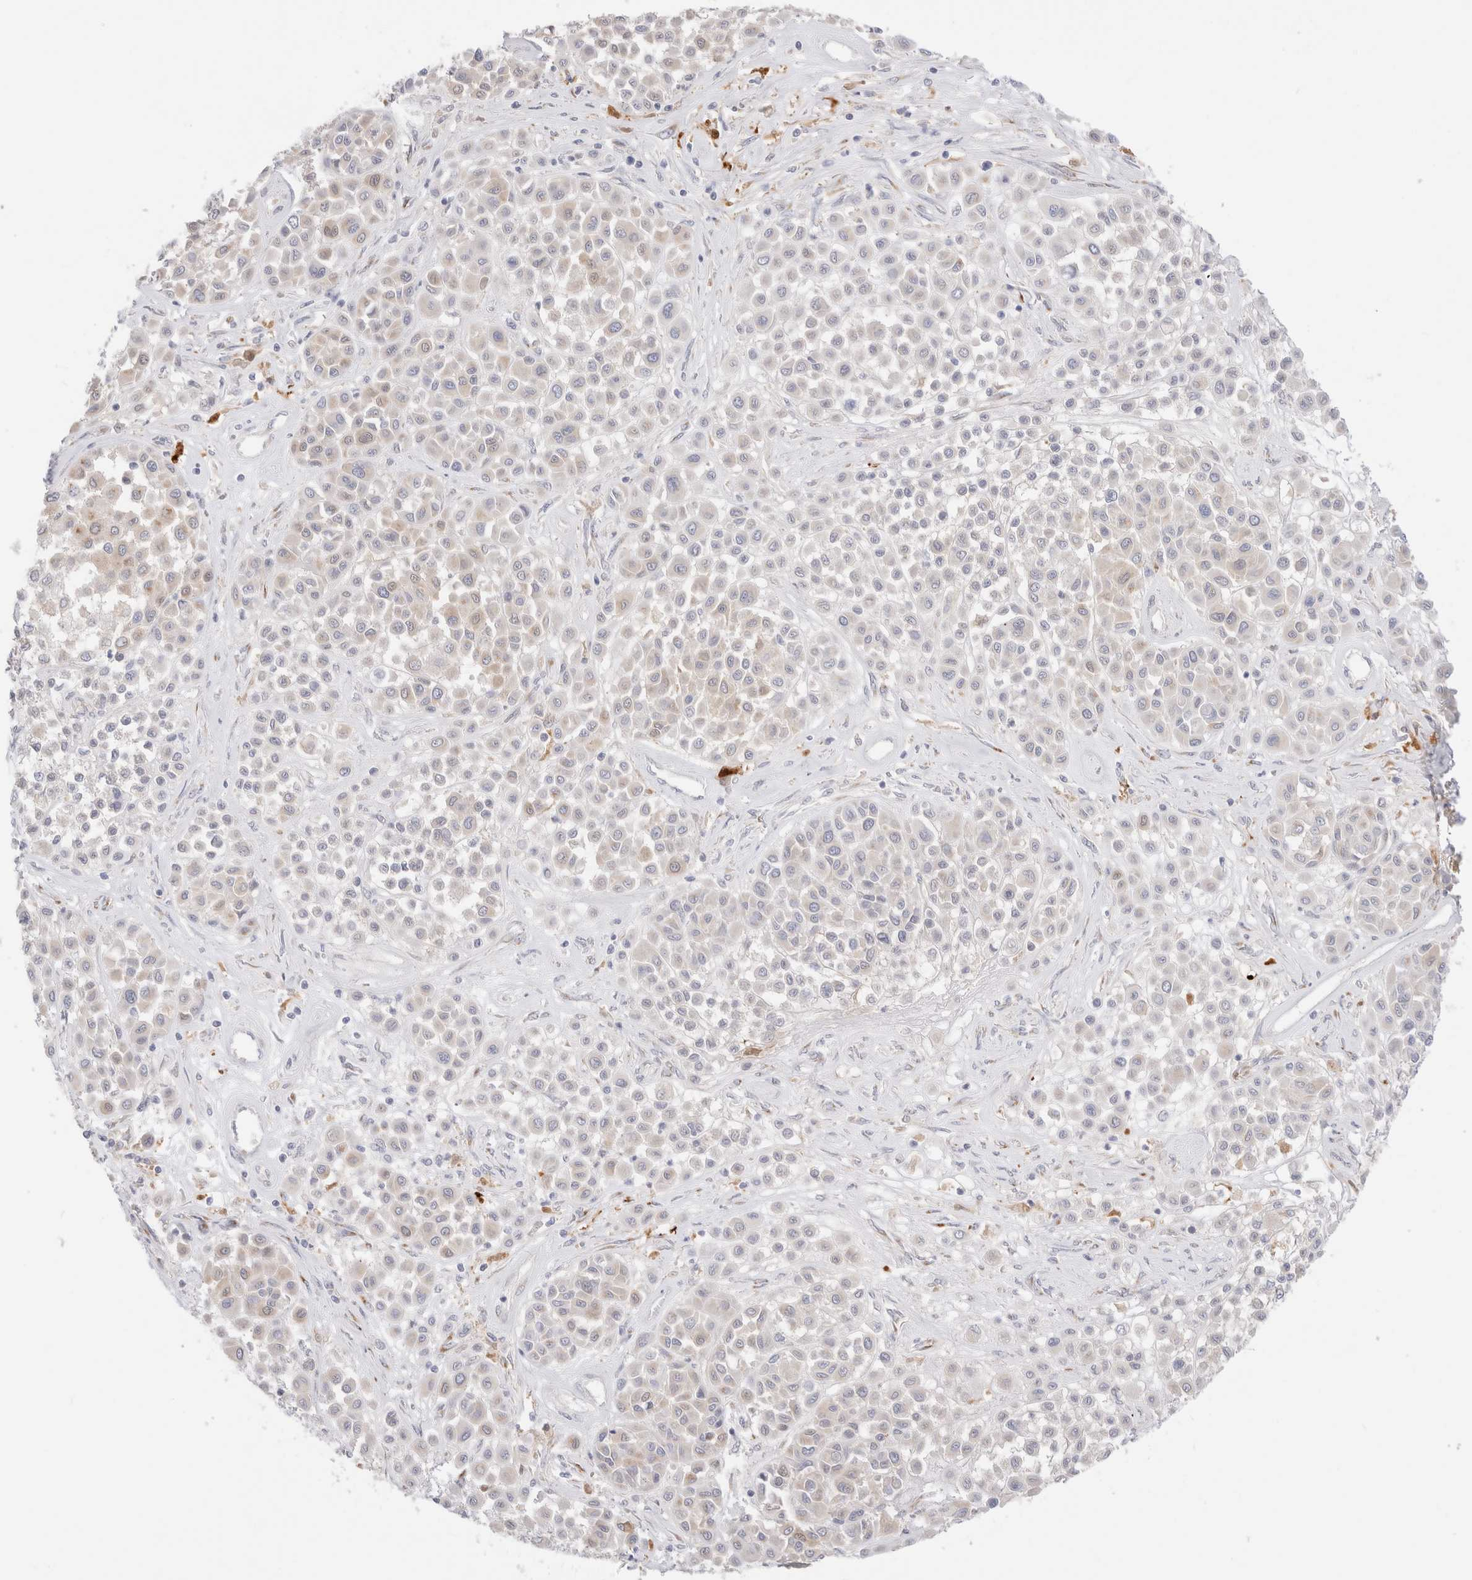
{"staining": {"intensity": "weak", "quantity": "<25%", "location": "cytoplasmic/membranous"}, "tissue": "melanoma", "cell_type": "Tumor cells", "image_type": "cancer", "snomed": [{"axis": "morphology", "description": "Malignant melanoma, Metastatic site"}, {"axis": "topography", "description": "Soft tissue"}], "caption": "Tumor cells are negative for brown protein staining in melanoma.", "gene": "EFCAB13", "patient": {"sex": "male", "age": 41}}